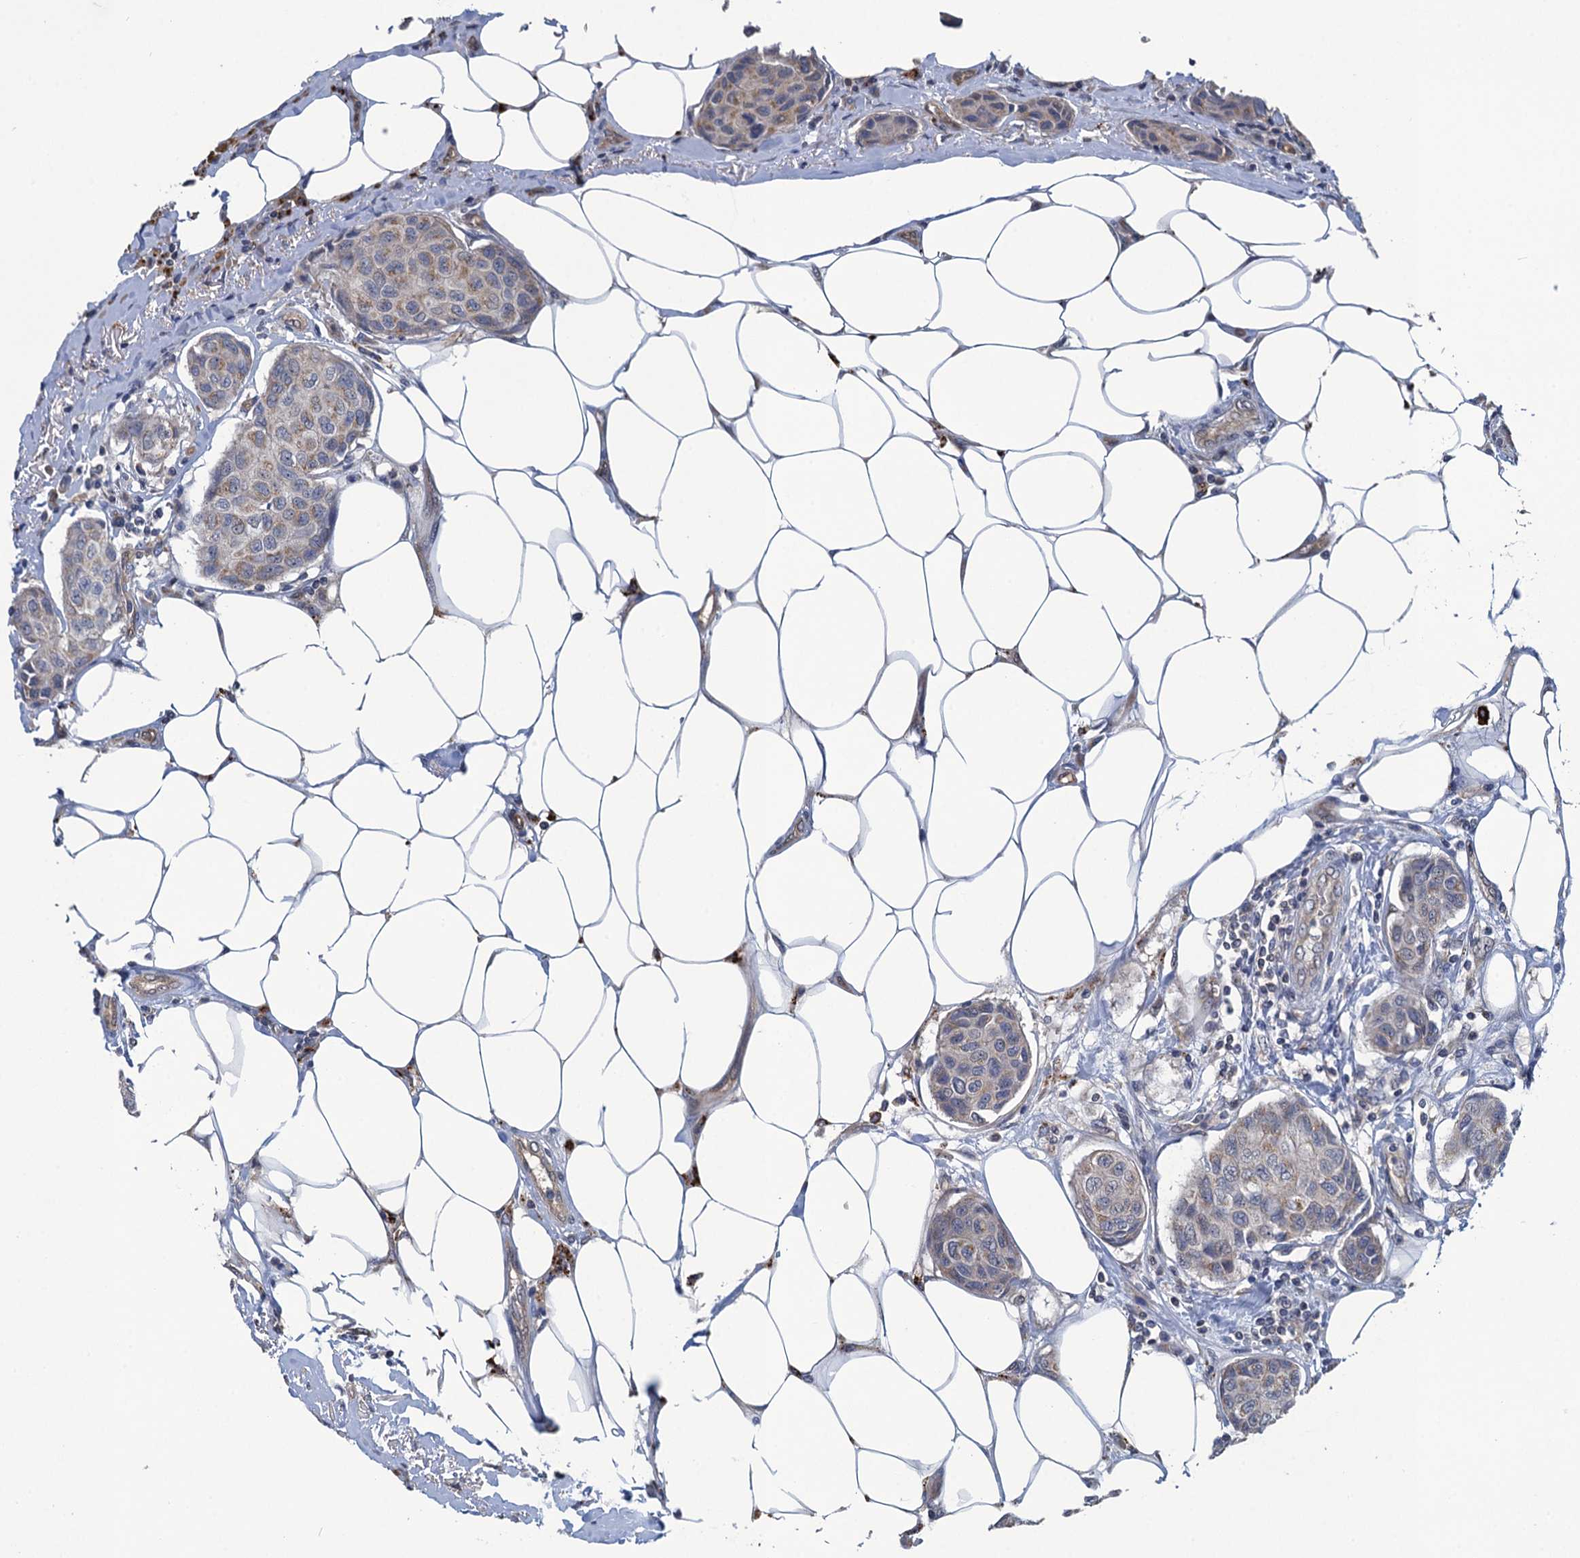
{"staining": {"intensity": "weak", "quantity": "<25%", "location": "cytoplasmic/membranous"}, "tissue": "breast cancer", "cell_type": "Tumor cells", "image_type": "cancer", "snomed": [{"axis": "morphology", "description": "Duct carcinoma"}, {"axis": "topography", "description": "Breast"}], "caption": "Tumor cells are negative for protein expression in human intraductal carcinoma (breast).", "gene": "KBTBD8", "patient": {"sex": "female", "age": 80}}